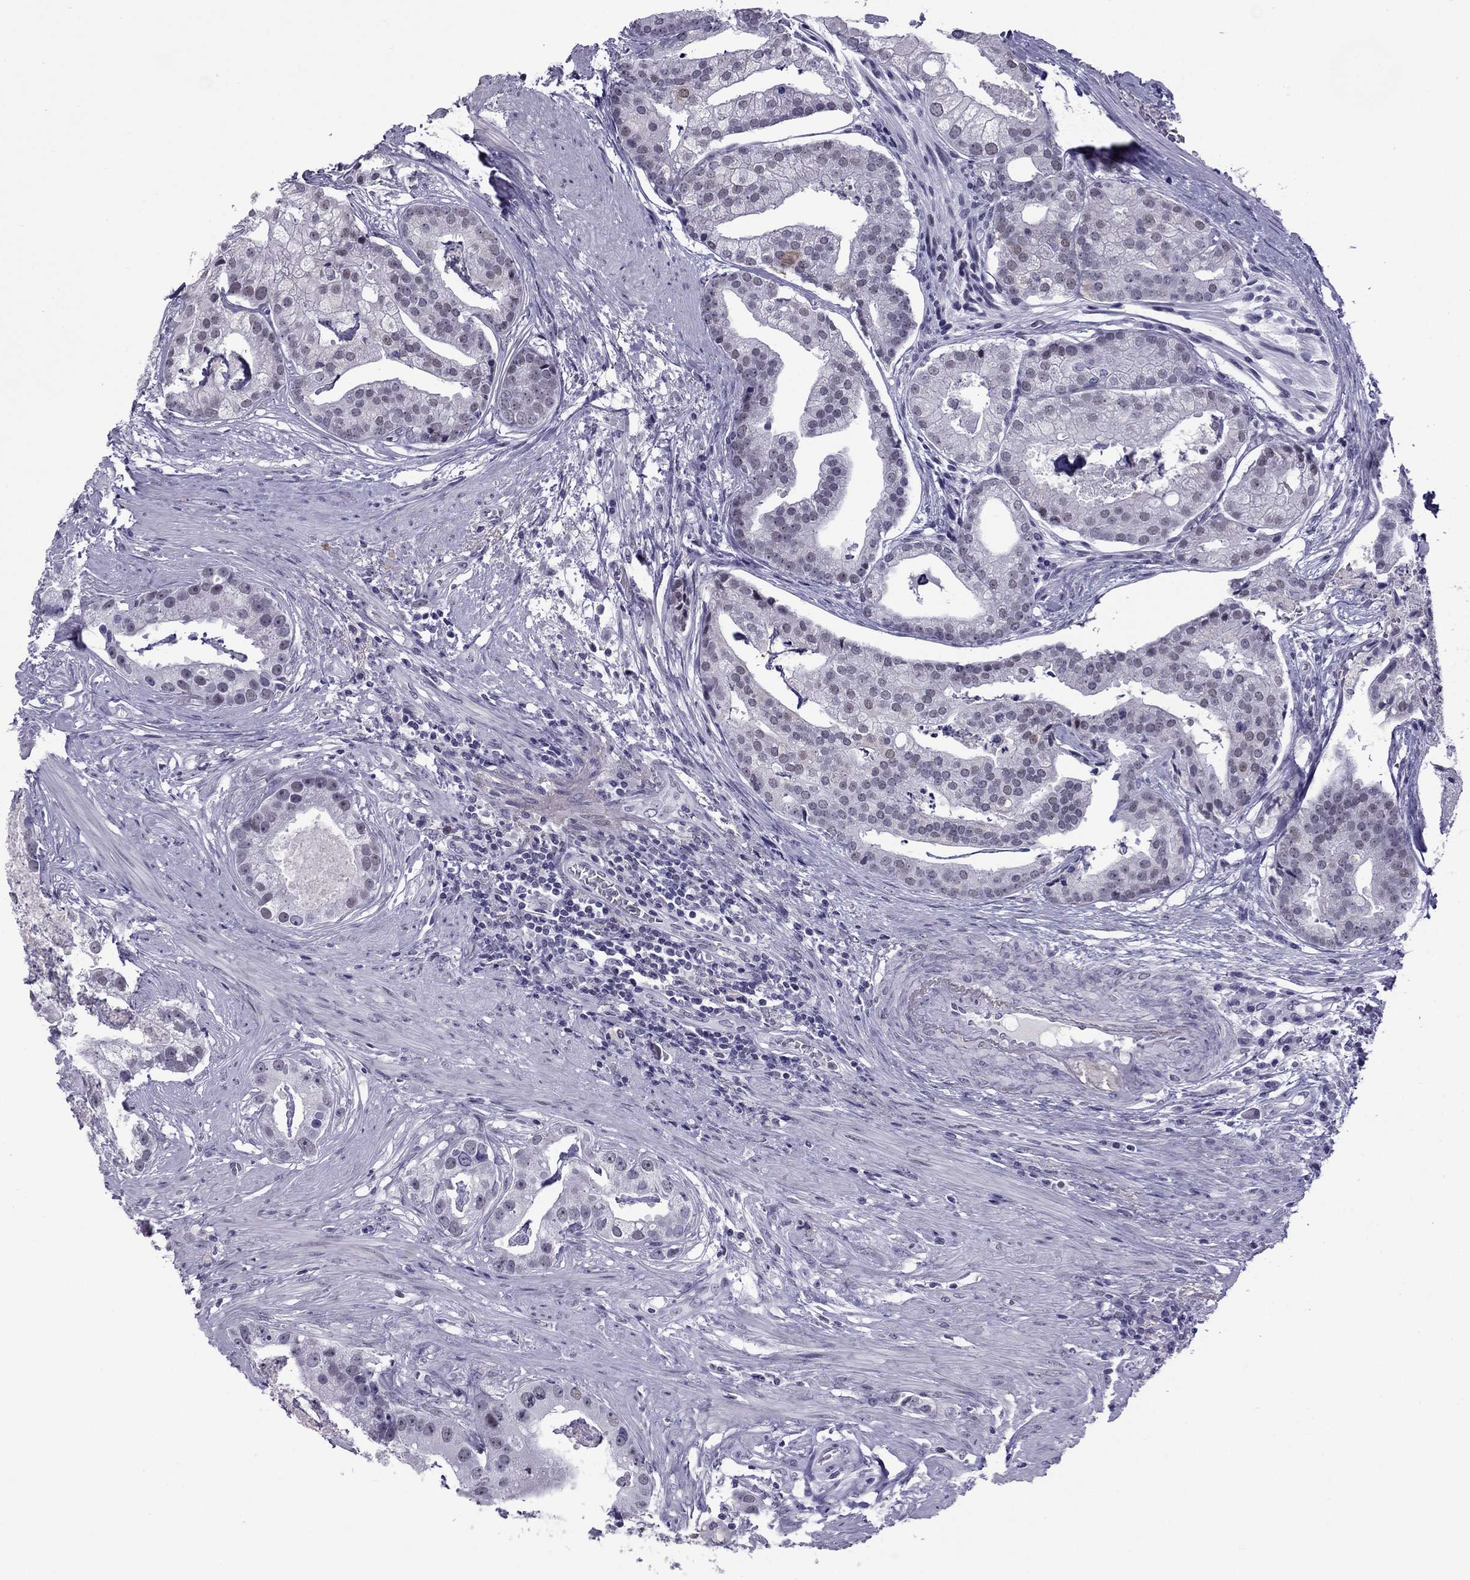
{"staining": {"intensity": "negative", "quantity": "none", "location": "none"}, "tissue": "prostate cancer", "cell_type": "Tumor cells", "image_type": "cancer", "snomed": [{"axis": "morphology", "description": "Adenocarcinoma, NOS"}, {"axis": "topography", "description": "Prostate and seminal vesicle, NOS"}, {"axis": "topography", "description": "Prostate"}], "caption": "A histopathology image of human prostate cancer is negative for staining in tumor cells. The staining is performed using DAB (3,3'-diaminobenzidine) brown chromogen with nuclei counter-stained in using hematoxylin.", "gene": "MYLK3", "patient": {"sex": "male", "age": 44}}